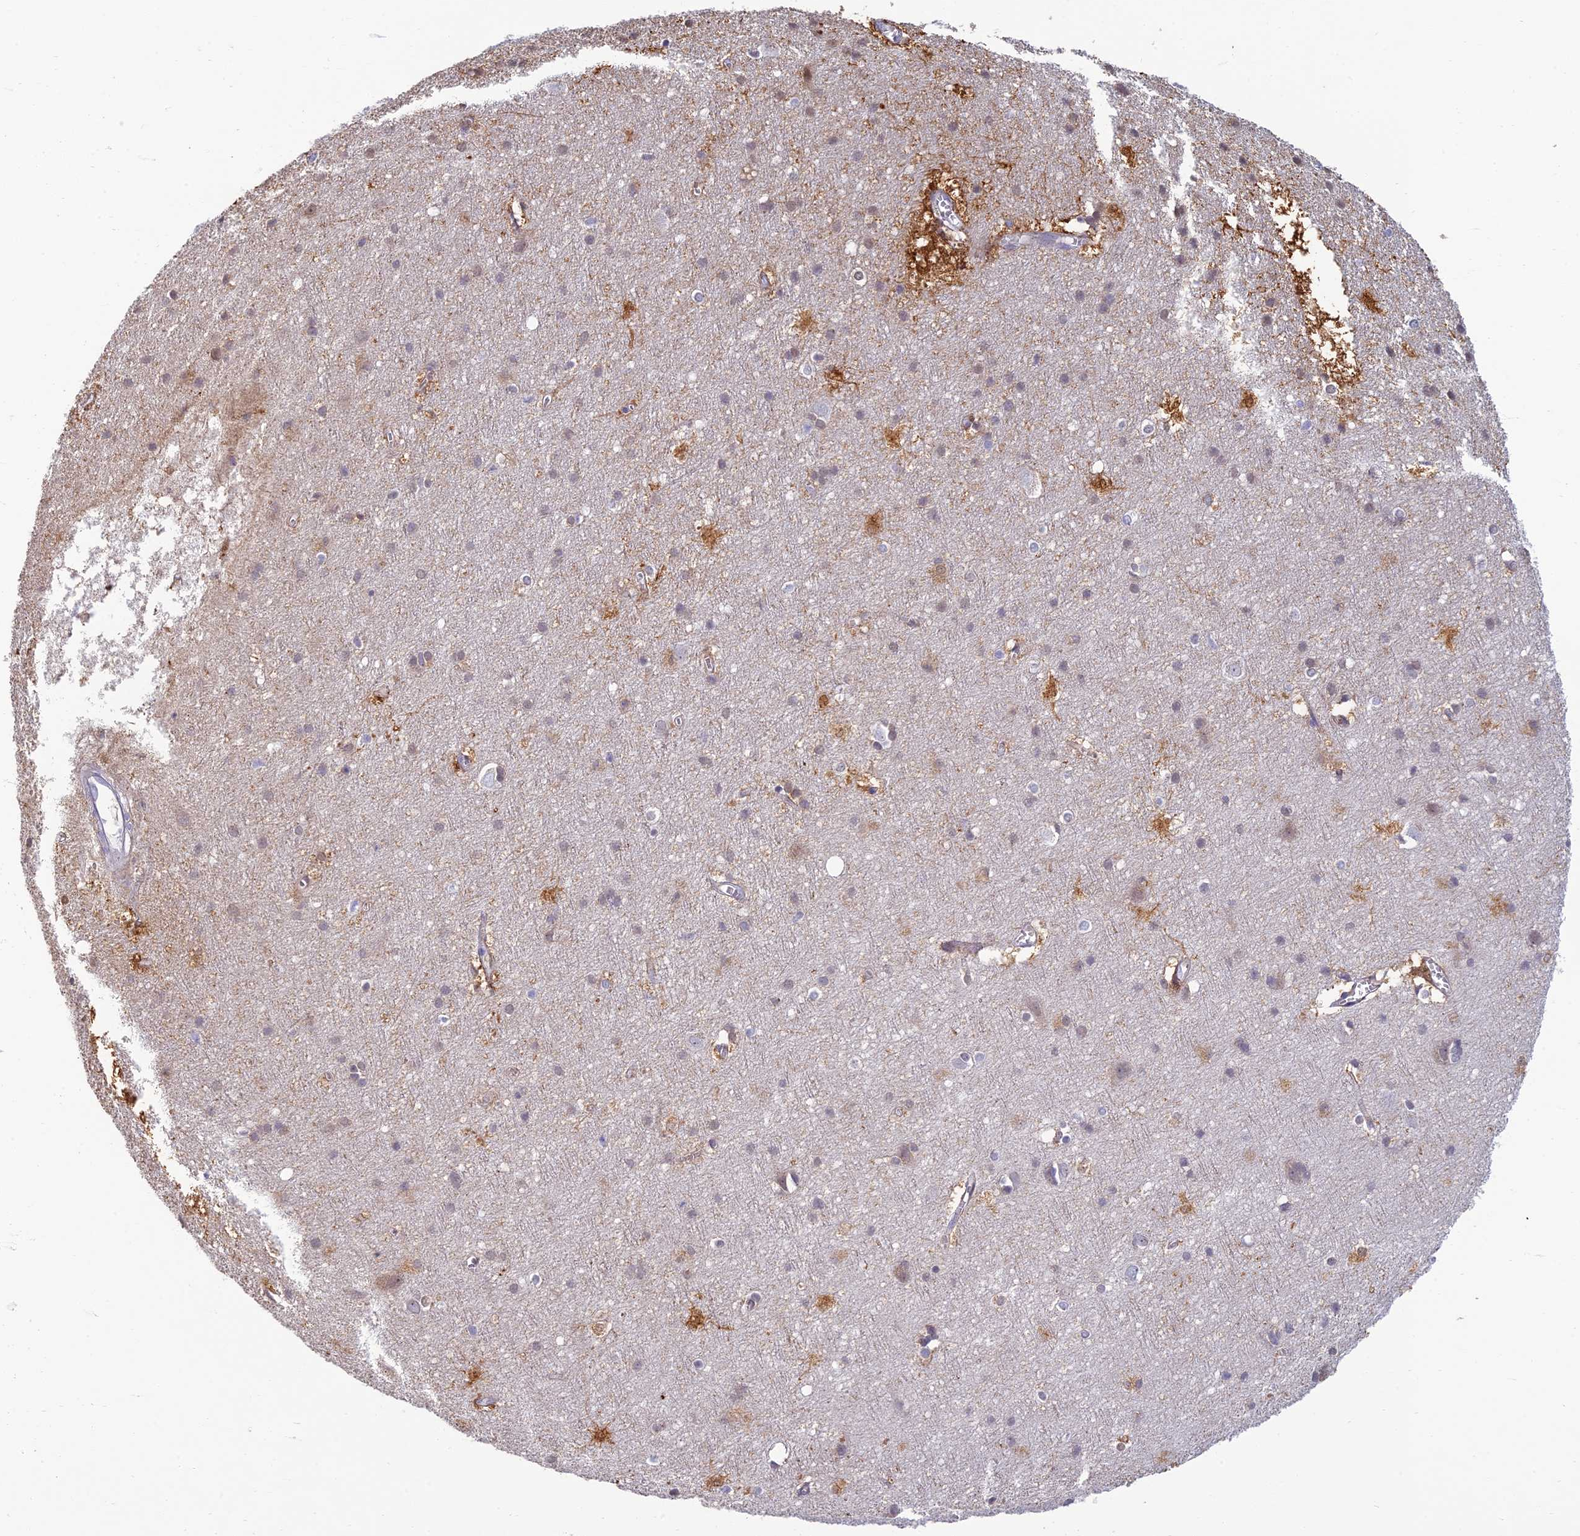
{"staining": {"intensity": "negative", "quantity": "none", "location": "none"}, "tissue": "cerebral cortex", "cell_type": "Endothelial cells", "image_type": "normal", "snomed": [{"axis": "morphology", "description": "Normal tissue, NOS"}, {"axis": "topography", "description": "Cerebral cortex"}], "caption": "IHC image of benign cerebral cortex: cerebral cortex stained with DAB (3,3'-diaminobenzidine) shows no significant protein staining in endothelial cells.", "gene": "NEURL1", "patient": {"sex": "male", "age": 54}}